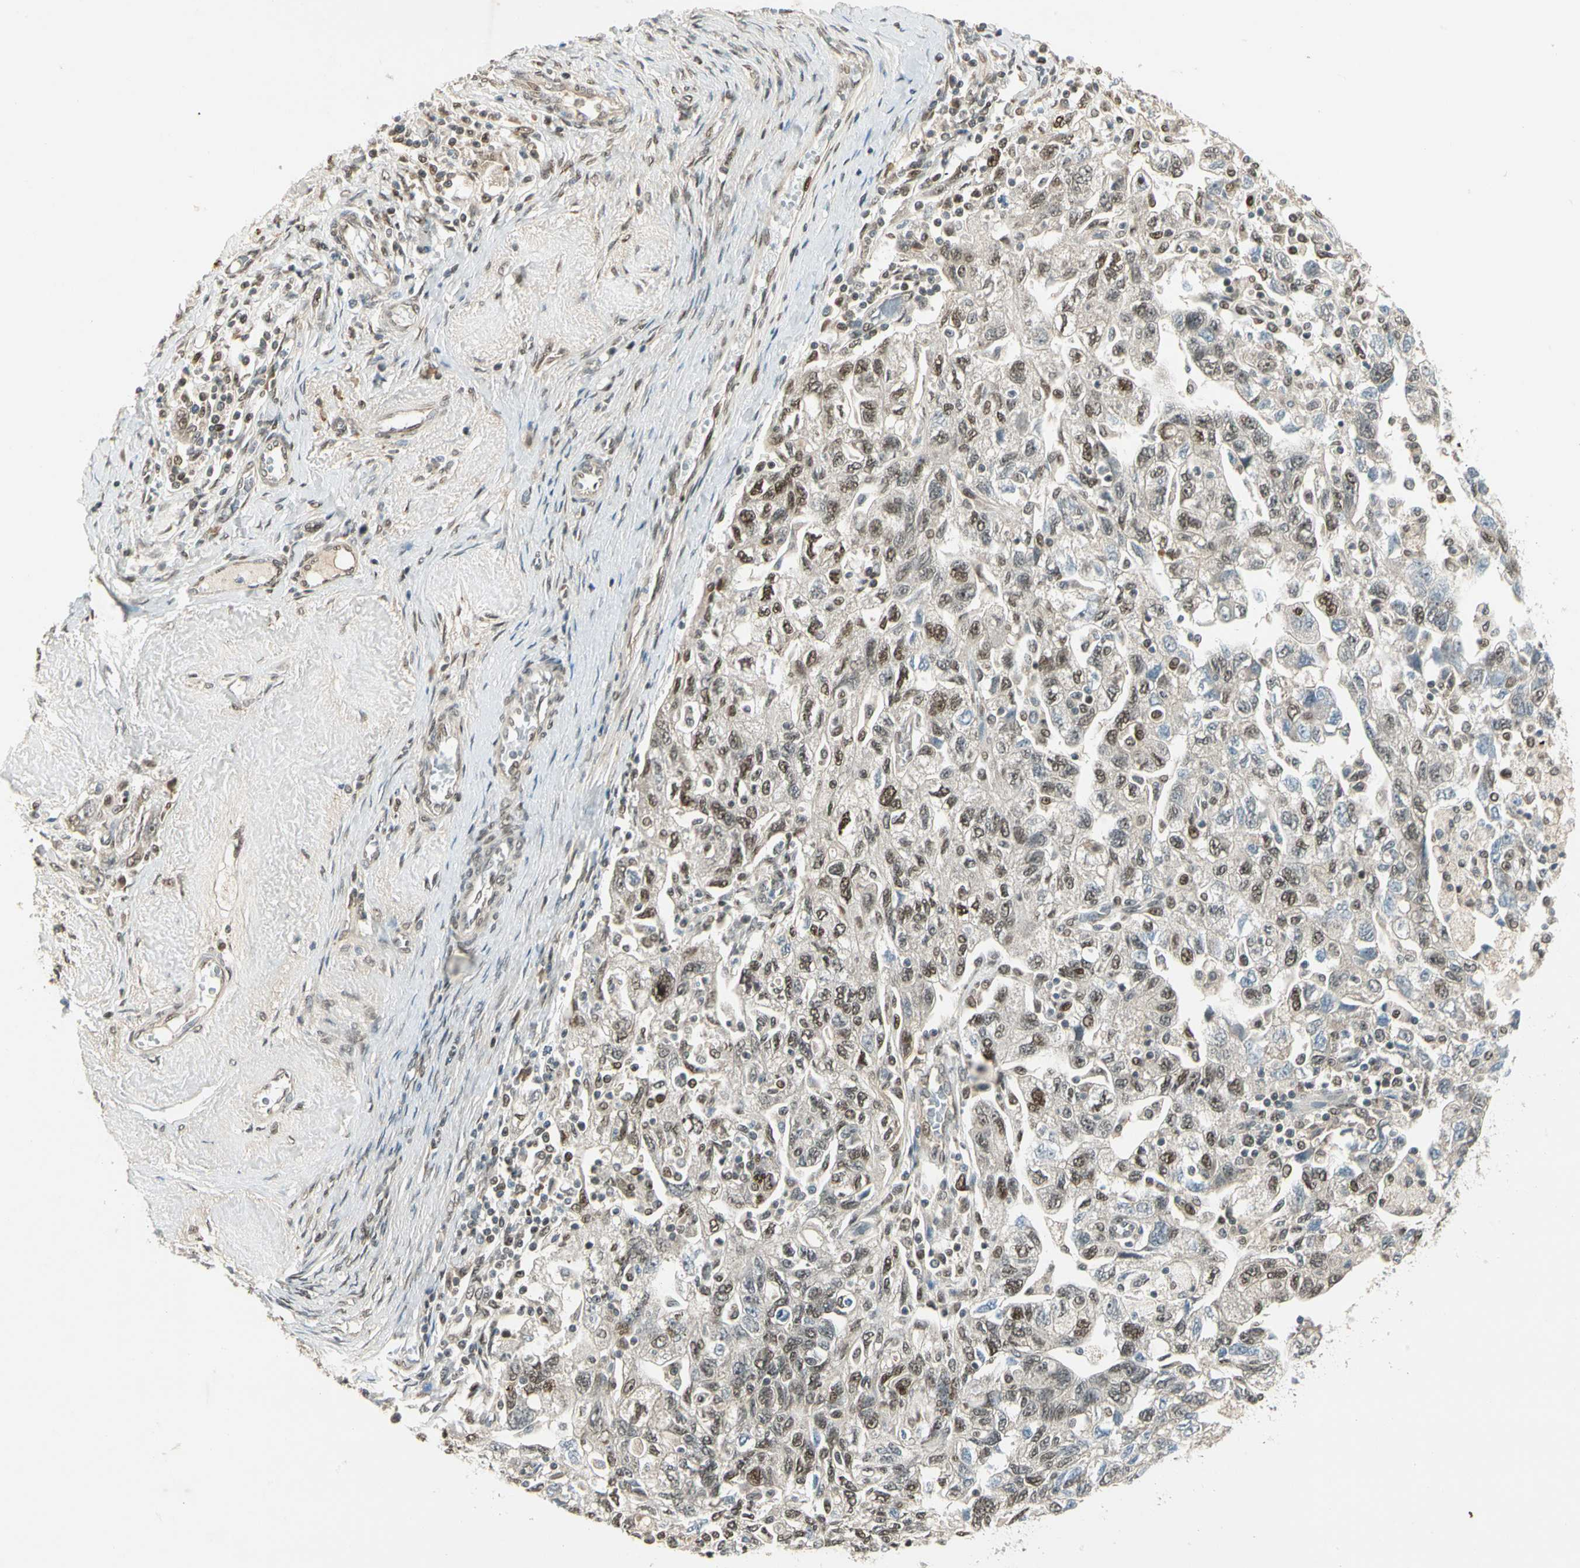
{"staining": {"intensity": "moderate", "quantity": ">75%", "location": "nuclear"}, "tissue": "ovarian cancer", "cell_type": "Tumor cells", "image_type": "cancer", "snomed": [{"axis": "morphology", "description": "Carcinoma, NOS"}, {"axis": "morphology", "description": "Cystadenocarcinoma, serous, NOS"}, {"axis": "topography", "description": "Ovary"}], "caption": "IHC staining of ovarian carcinoma, which exhibits medium levels of moderate nuclear positivity in approximately >75% of tumor cells indicating moderate nuclear protein expression. The staining was performed using DAB (brown) for protein detection and nuclei were counterstained in hematoxylin (blue).", "gene": "GTF3A", "patient": {"sex": "female", "age": 69}}